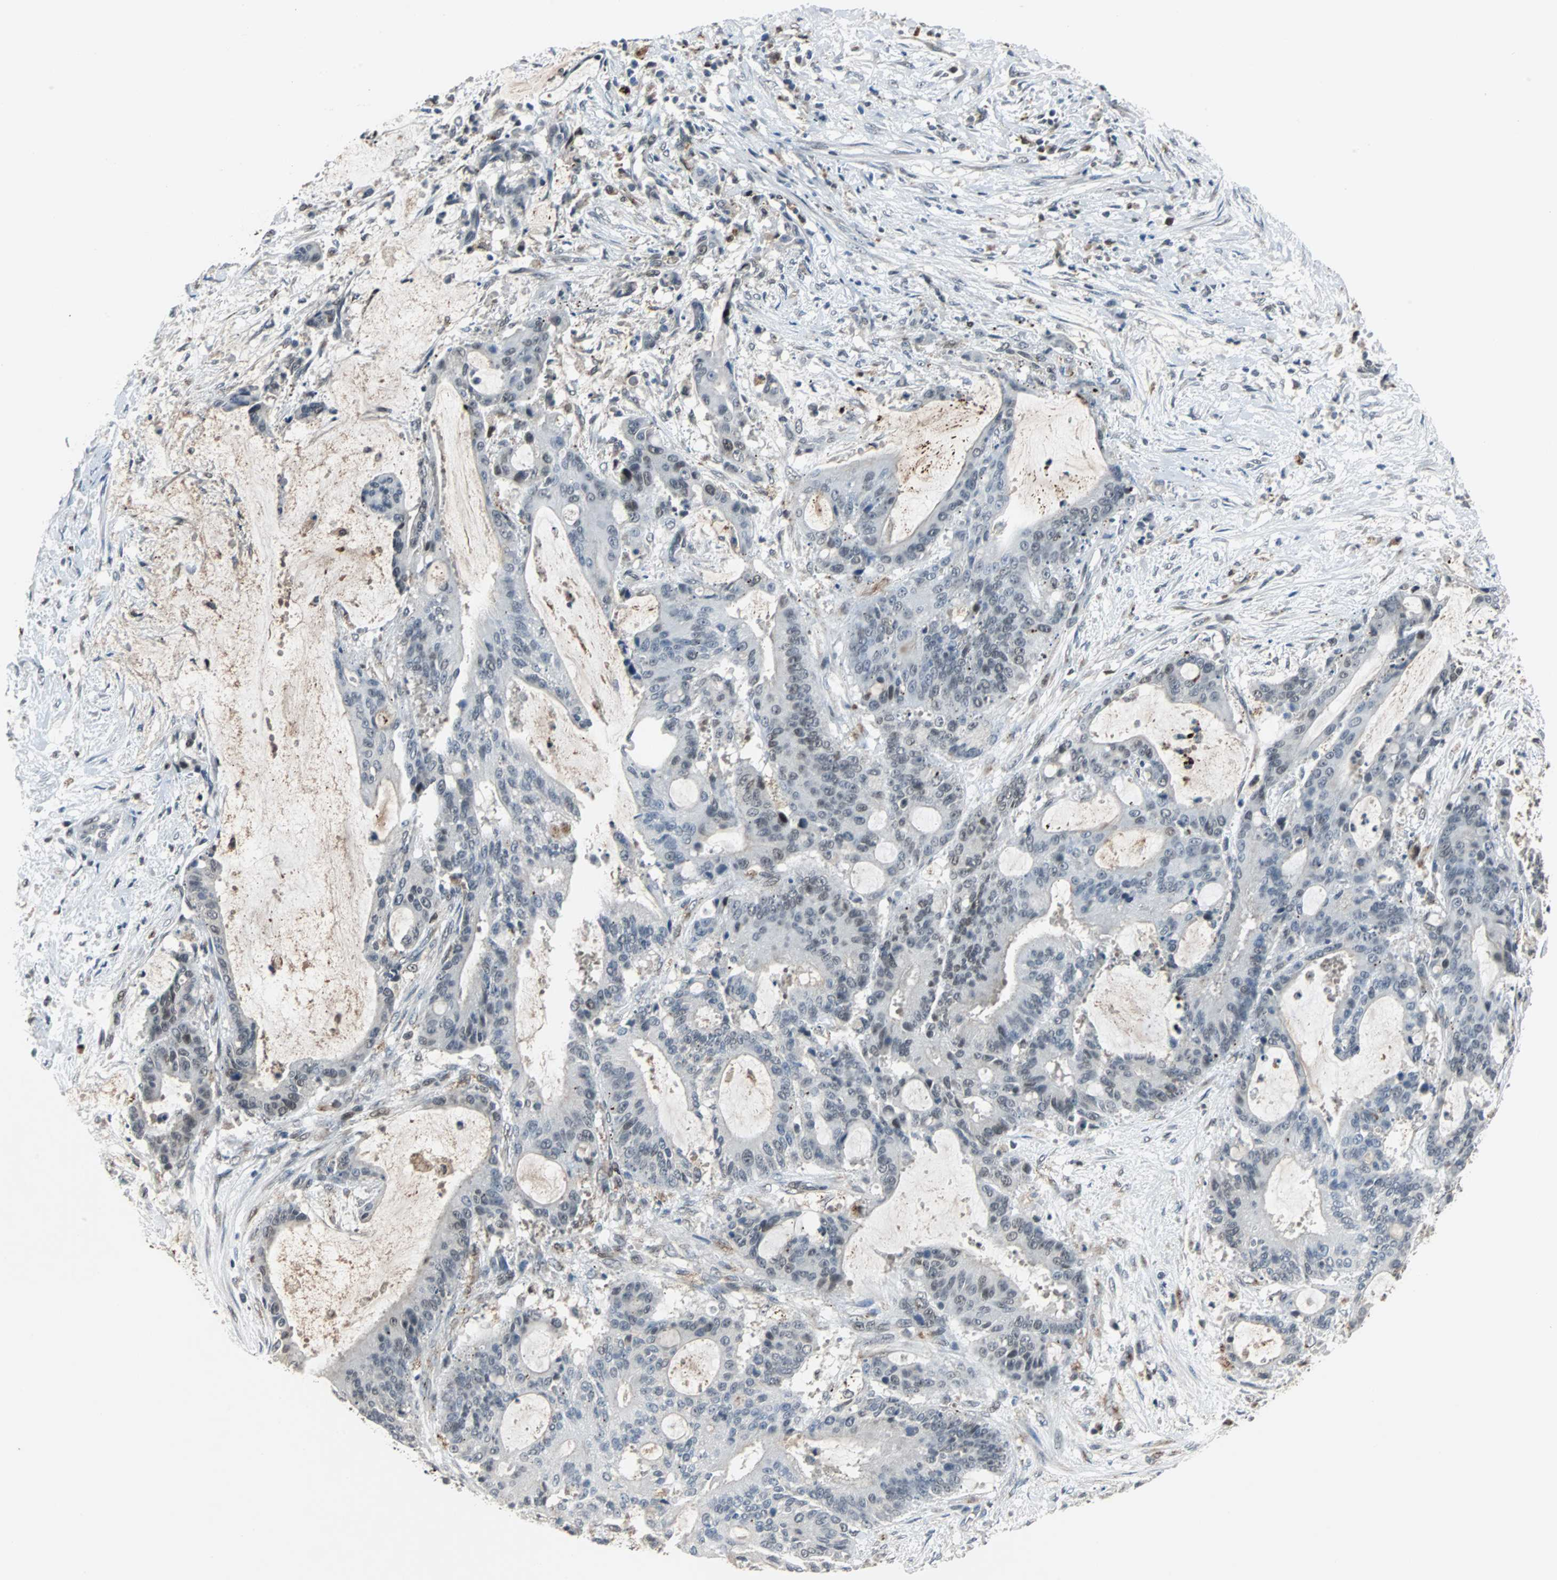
{"staining": {"intensity": "negative", "quantity": "none", "location": "none"}, "tissue": "liver cancer", "cell_type": "Tumor cells", "image_type": "cancer", "snomed": [{"axis": "morphology", "description": "Cholangiocarcinoma"}, {"axis": "topography", "description": "Liver"}], "caption": "Tumor cells show no significant protein positivity in cholangiocarcinoma (liver).", "gene": "HLX", "patient": {"sex": "female", "age": 73}}